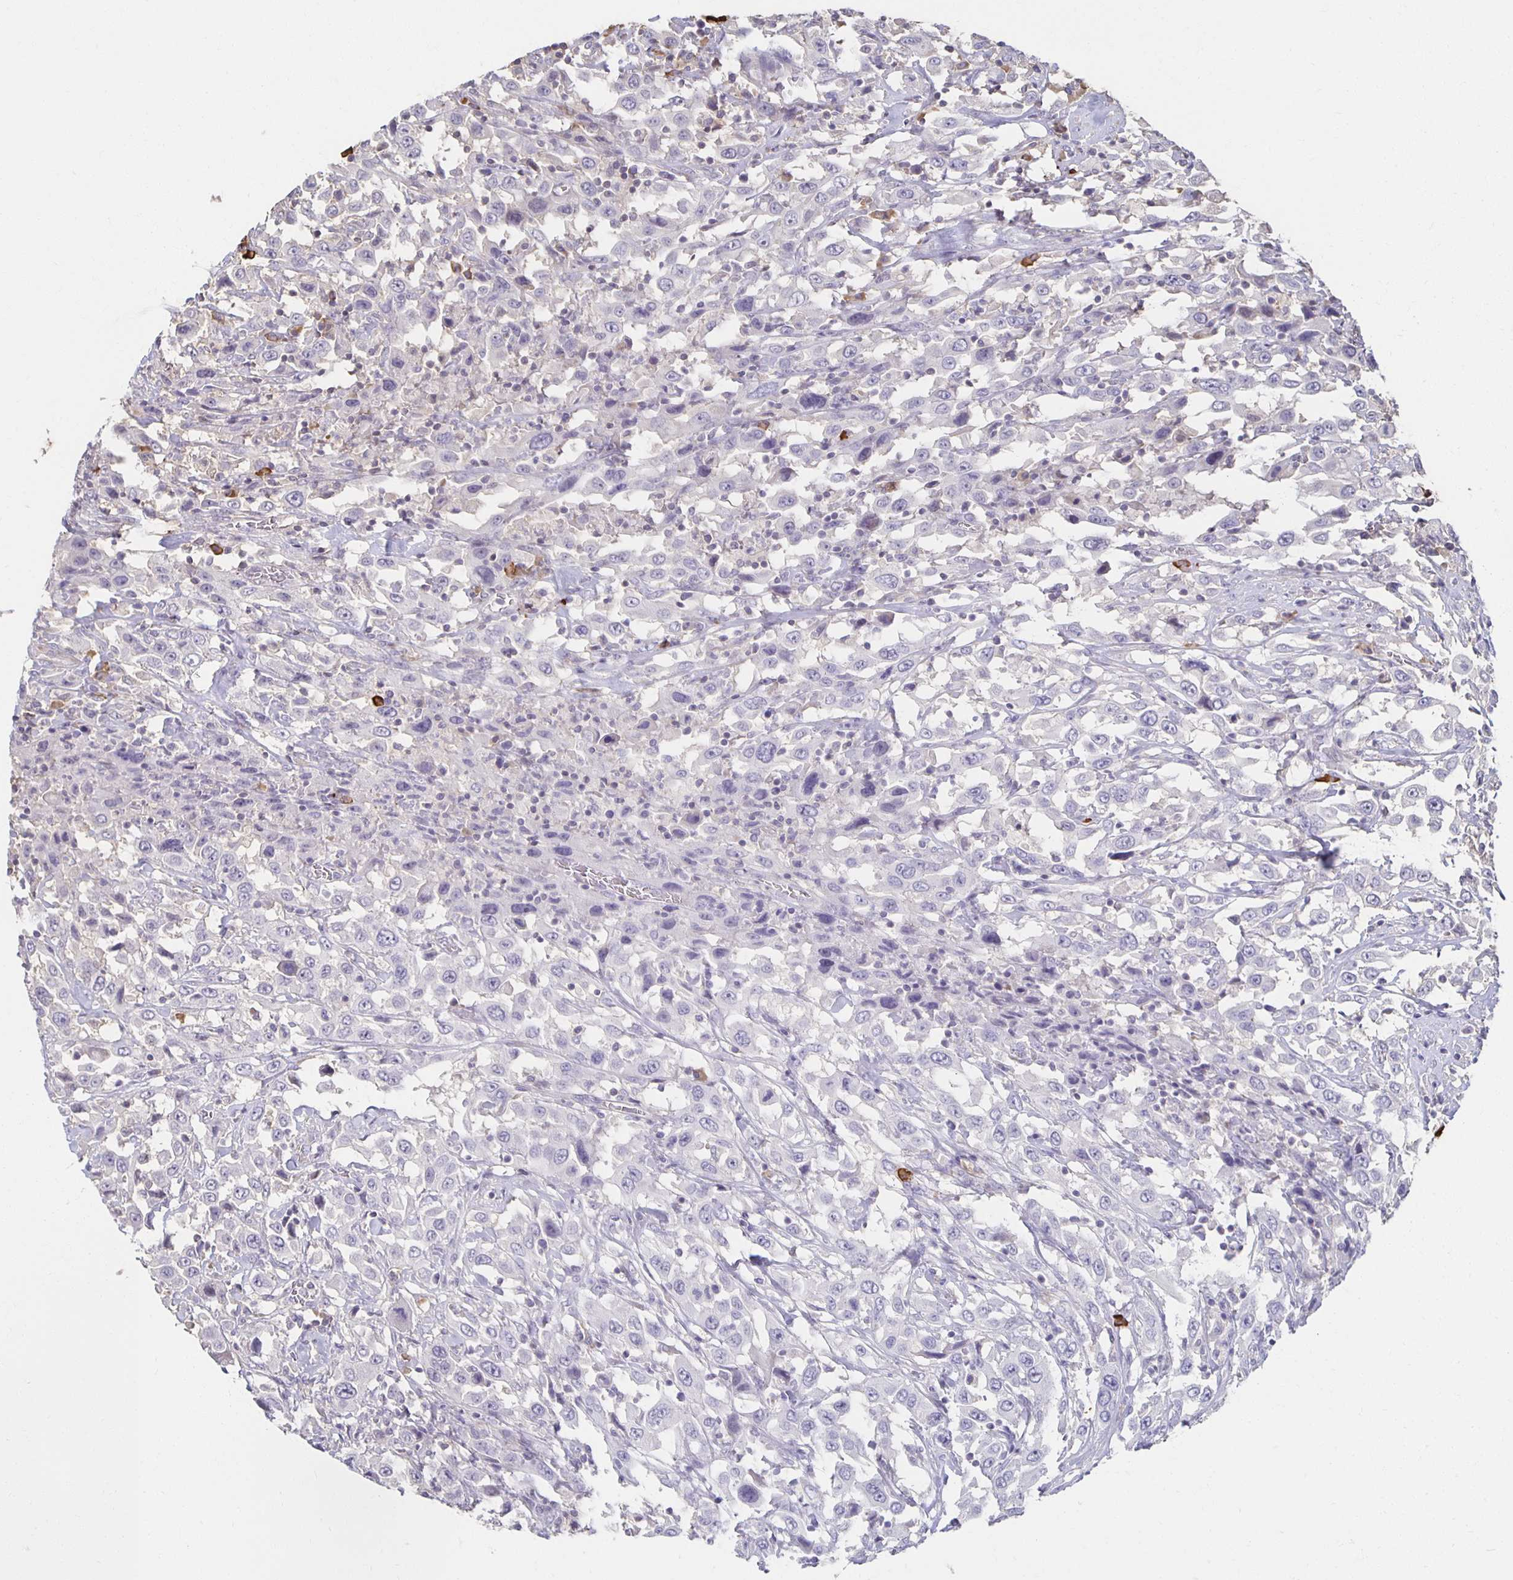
{"staining": {"intensity": "negative", "quantity": "none", "location": "none"}, "tissue": "urothelial cancer", "cell_type": "Tumor cells", "image_type": "cancer", "snomed": [{"axis": "morphology", "description": "Urothelial carcinoma, High grade"}, {"axis": "topography", "description": "Urinary bladder"}], "caption": "The photomicrograph exhibits no significant staining in tumor cells of urothelial cancer.", "gene": "ZNF692", "patient": {"sex": "male", "age": 61}}